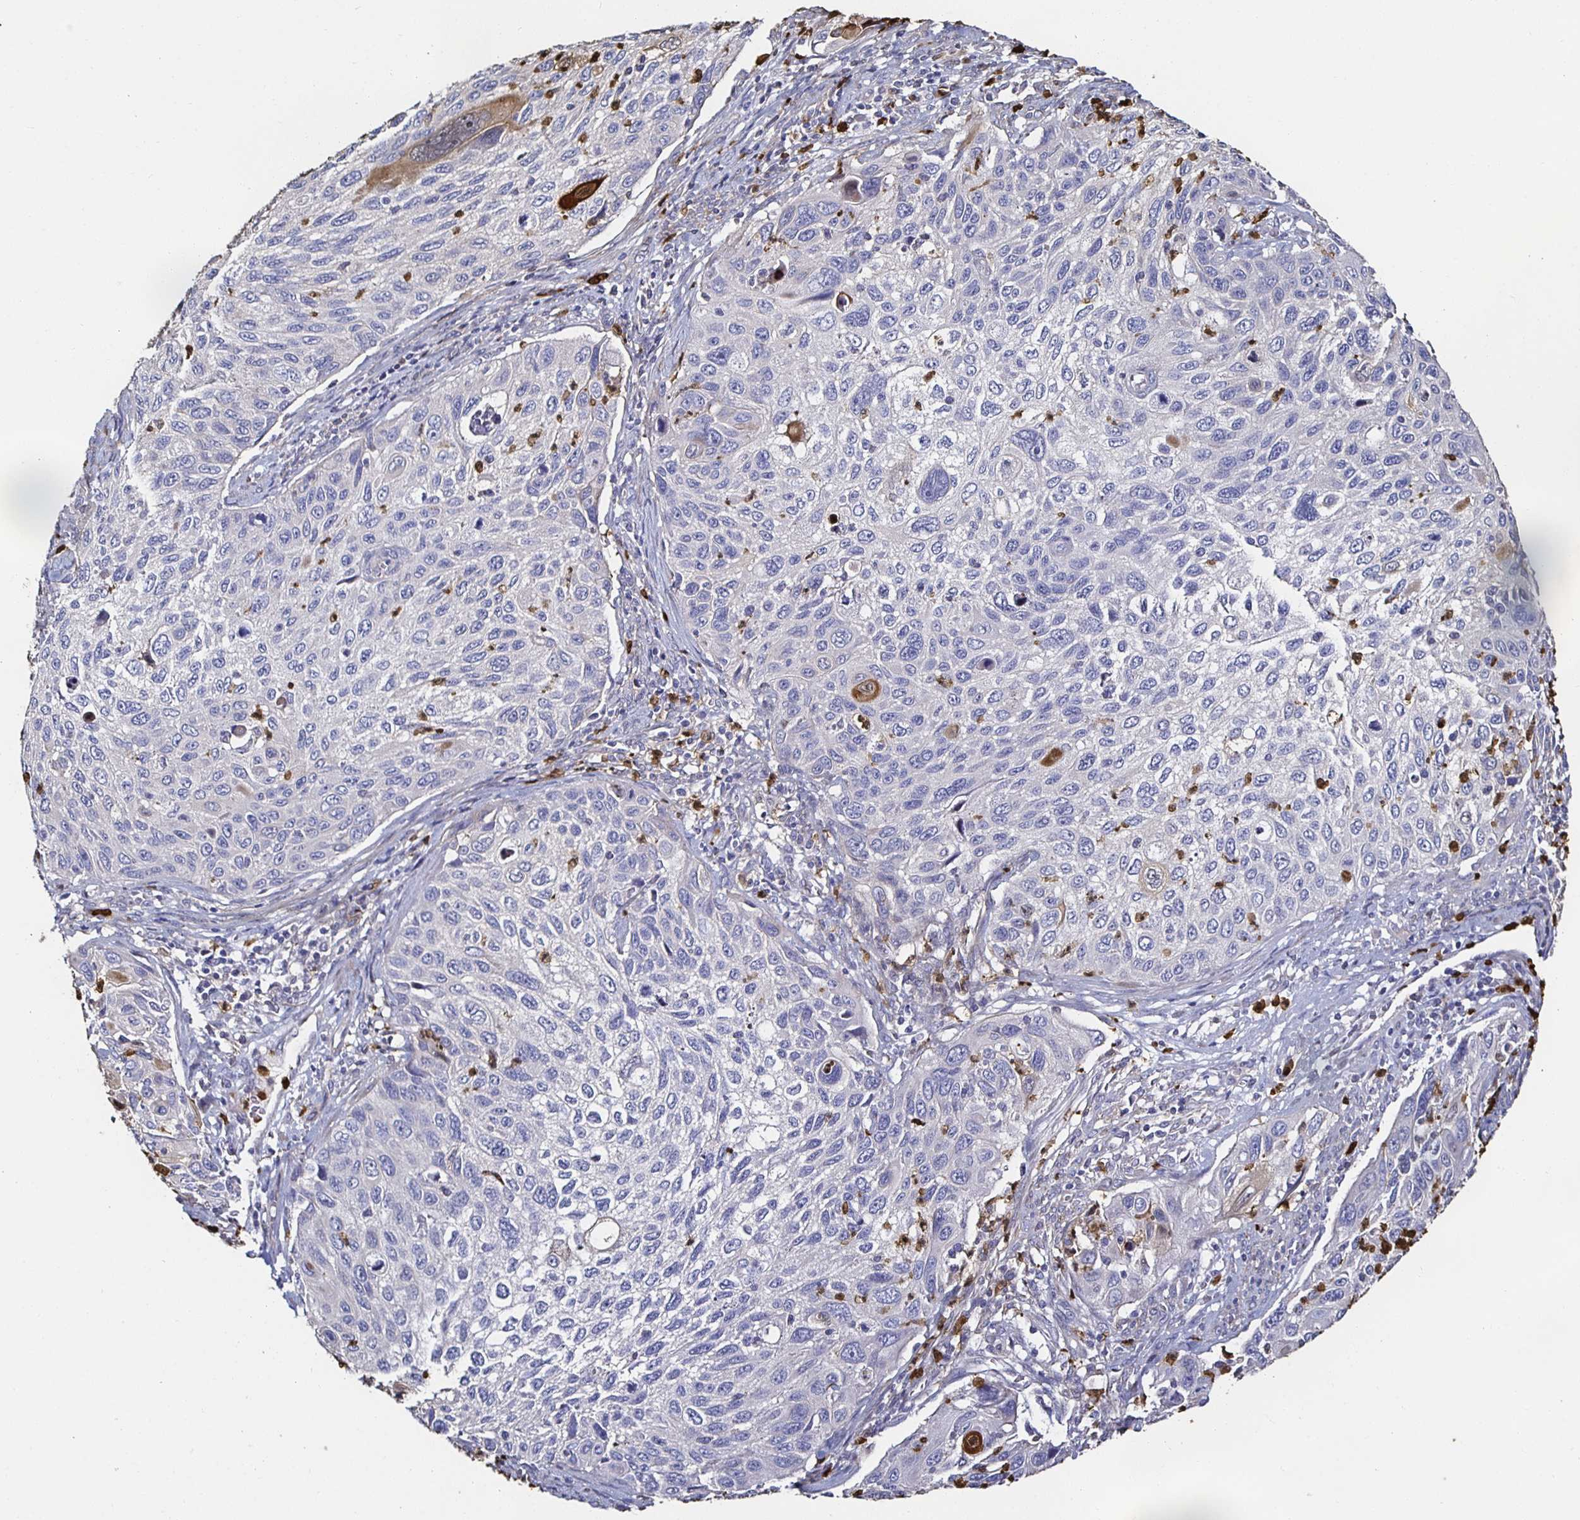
{"staining": {"intensity": "negative", "quantity": "none", "location": "none"}, "tissue": "cervical cancer", "cell_type": "Tumor cells", "image_type": "cancer", "snomed": [{"axis": "morphology", "description": "Squamous cell carcinoma, NOS"}, {"axis": "topography", "description": "Cervix"}], "caption": "A high-resolution photomicrograph shows immunohistochemistry staining of squamous cell carcinoma (cervical), which shows no significant staining in tumor cells. (DAB immunohistochemistry (IHC) with hematoxylin counter stain).", "gene": "TLR4", "patient": {"sex": "female", "age": 70}}